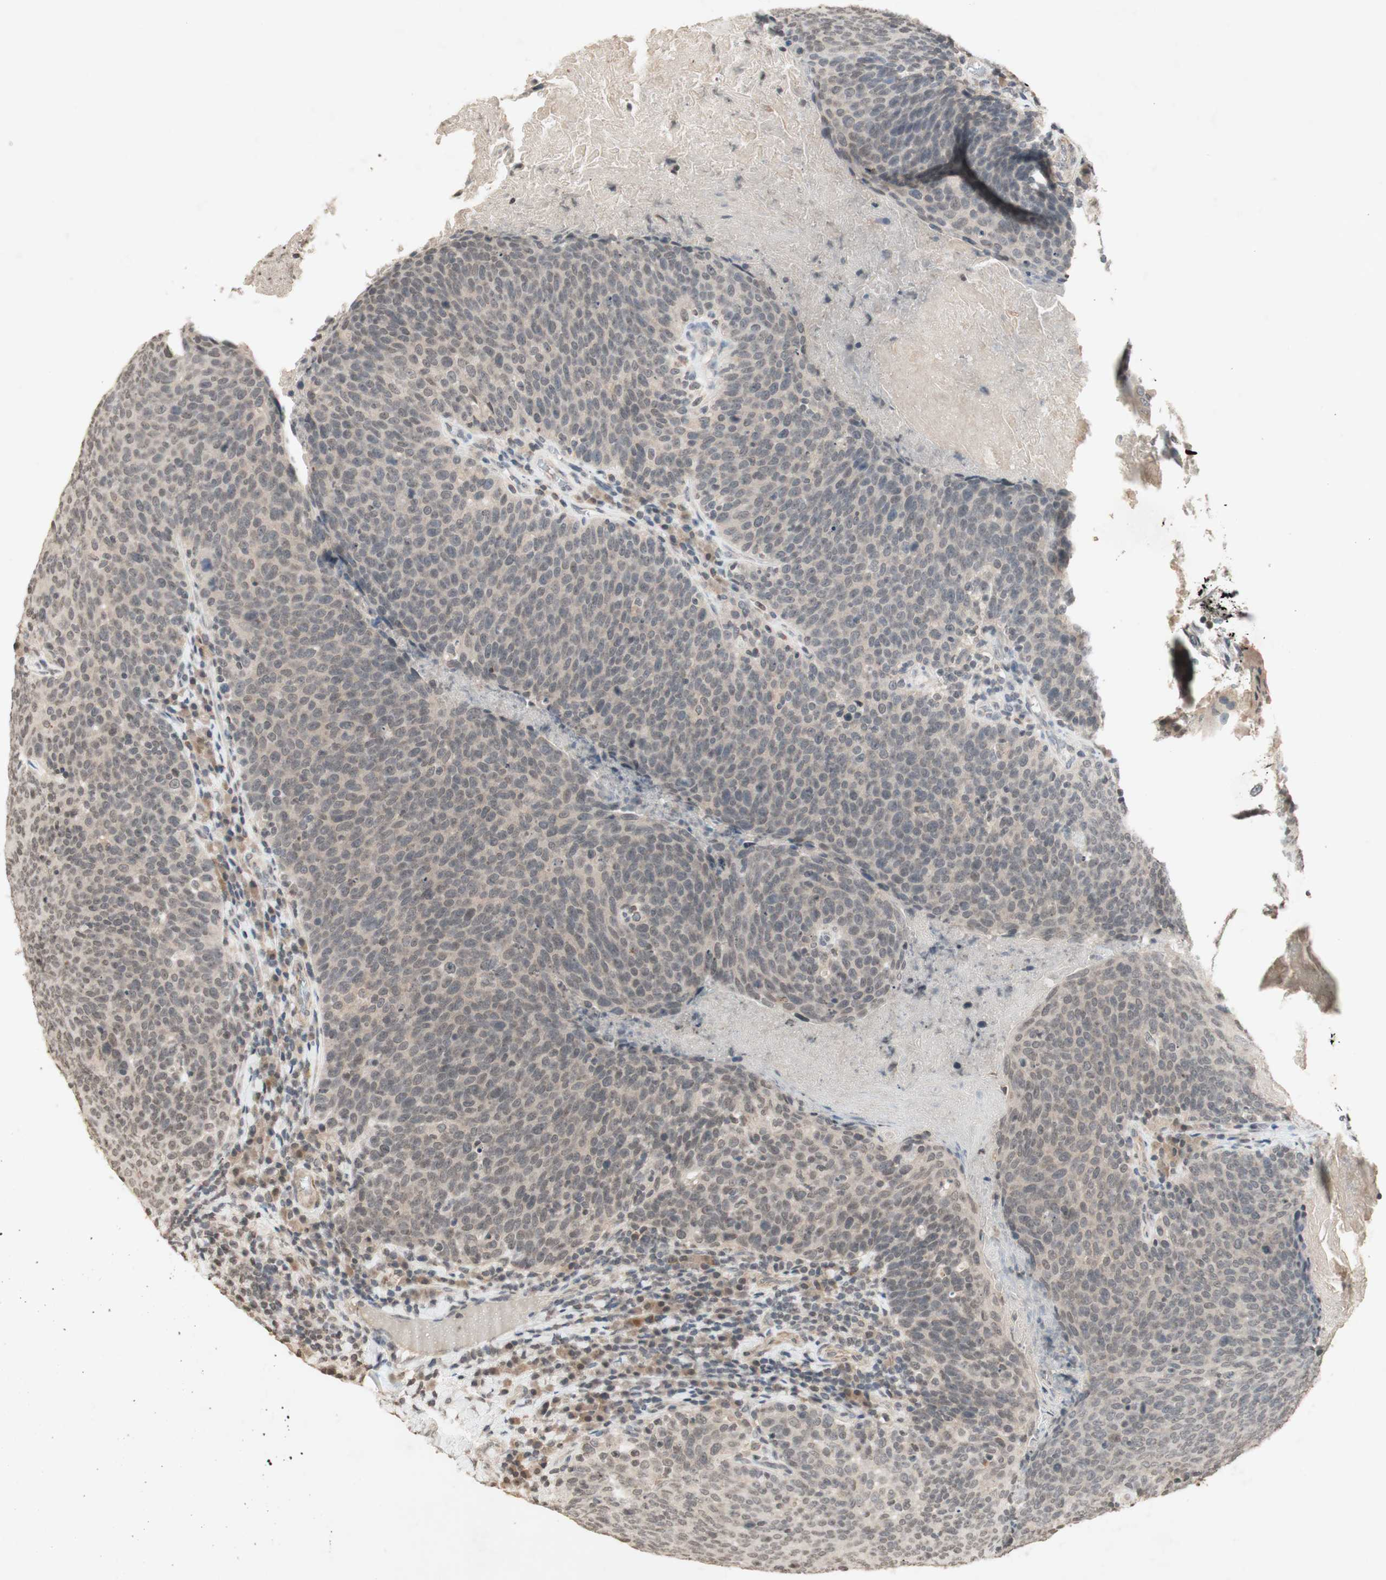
{"staining": {"intensity": "weak", "quantity": ">75%", "location": "cytoplasmic/membranous"}, "tissue": "head and neck cancer", "cell_type": "Tumor cells", "image_type": "cancer", "snomed": [{"axis": "morphology", "description": "Squamous cell carcinoma, NOS"}, {"axis": "morphology", "description": "Squamous cell carcinoma, metastatic, NOS"}, {"axis": "topography", "description": "Lymph node"}, {"axis": "topography", "description": "Head-Neck"}], "caption": "Protein expression analysis of head and neck cancer (squamous cell carcinoma) exhibits weak cytoplasmic/membranous positivity in approximately >75% of tumor cells.", "gene": "GLI1", "patient": {"sex": "male", "age": 62}}